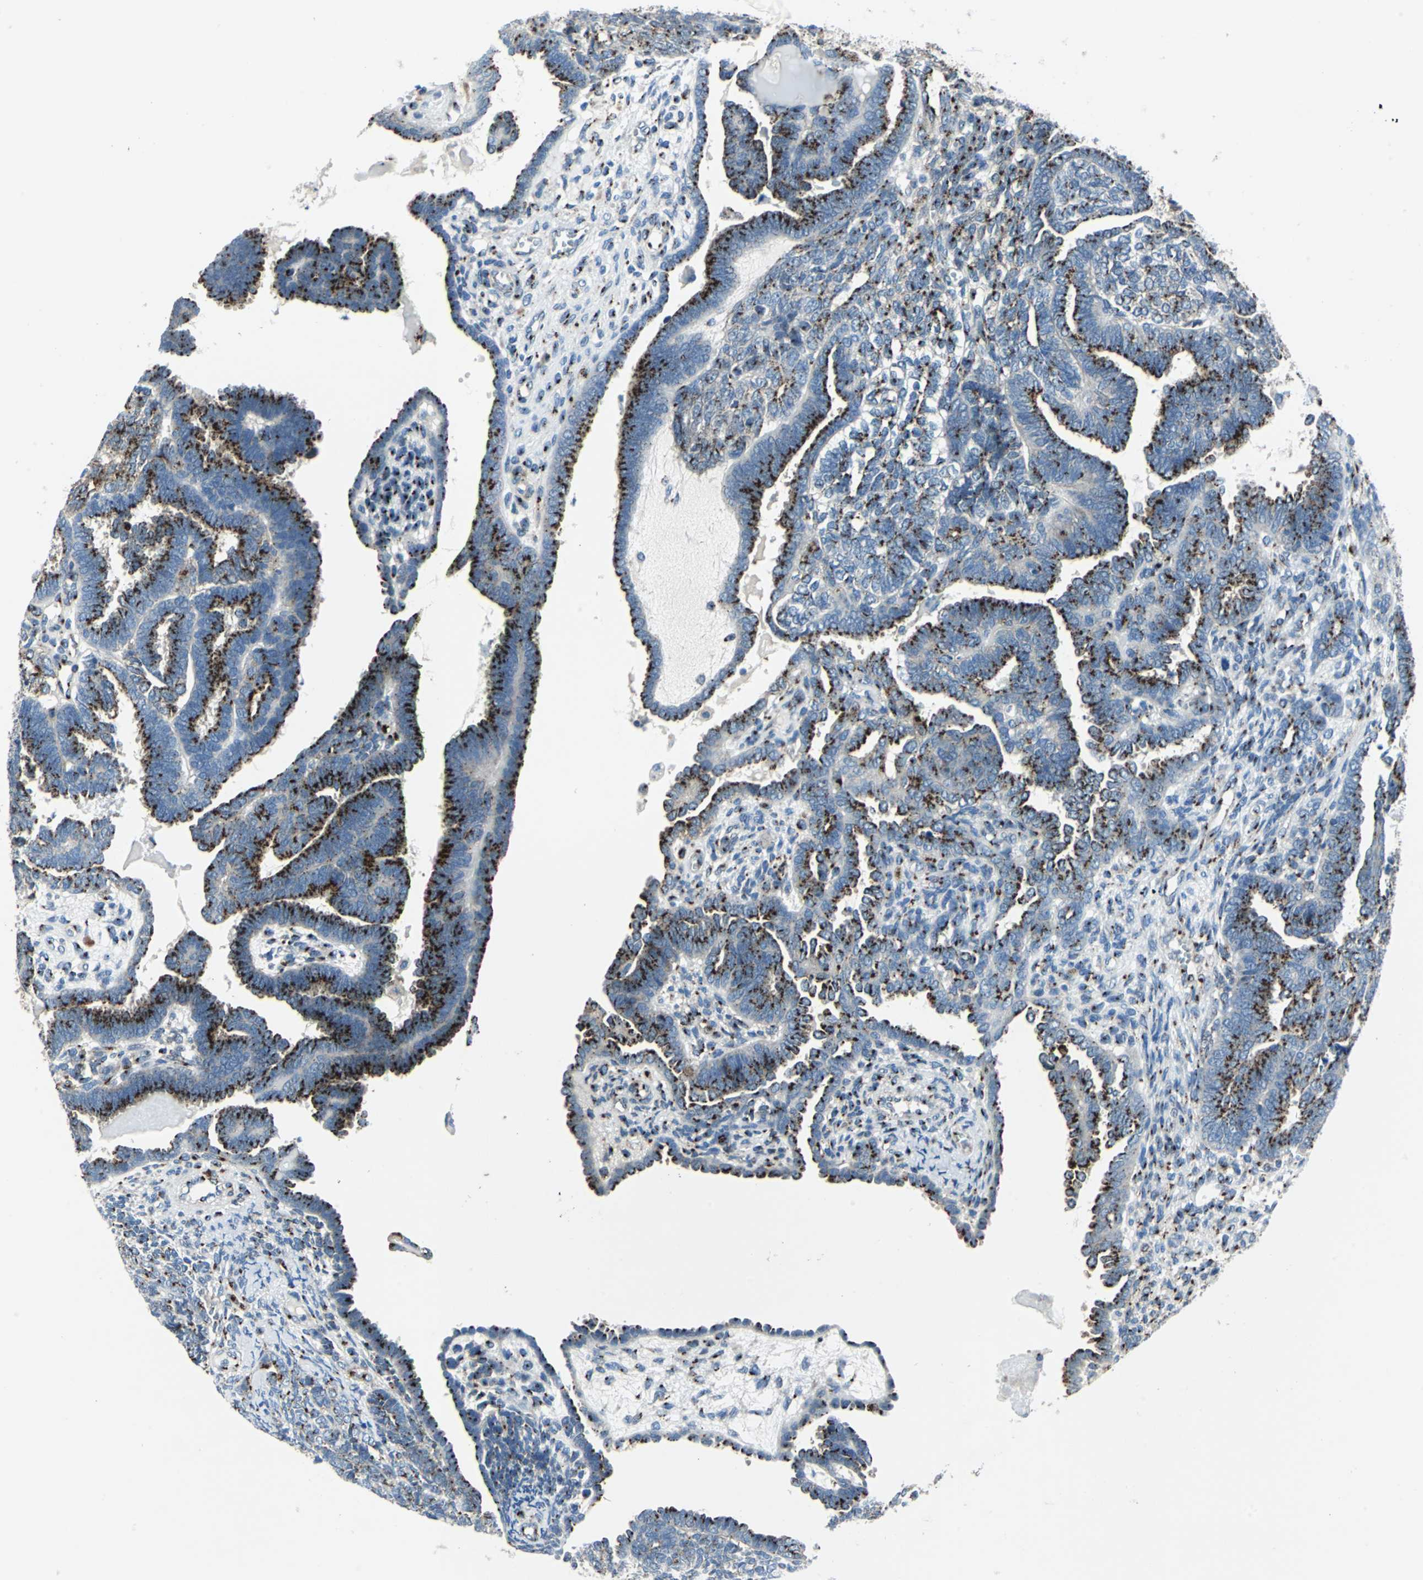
{"staining": {"intensity": "strong", "quantity": "<25%", "location": "cytoplasmic/membranous"}, "tissue": "endometrial cancer", "cell_type": "Tumor cells", "image_type": "cancer", "snomed": [{"axis": "morphology", "description": "Neoplasm, malignant, NOS"}, {"axis": "topography", "description": "Endometrium"}], "caption": "Endometrial cancer (neoplasm (malignant)) tissue demonstrates strong cytoplasmic/membranous staining in about <25% of tumor cells (DAB (3,3'-diaminobenzidine) IHC, brown staining for protein, blue staining for nuclei).", "gene": "GPR3", "patient": {"sex": "female", "age": 74}}